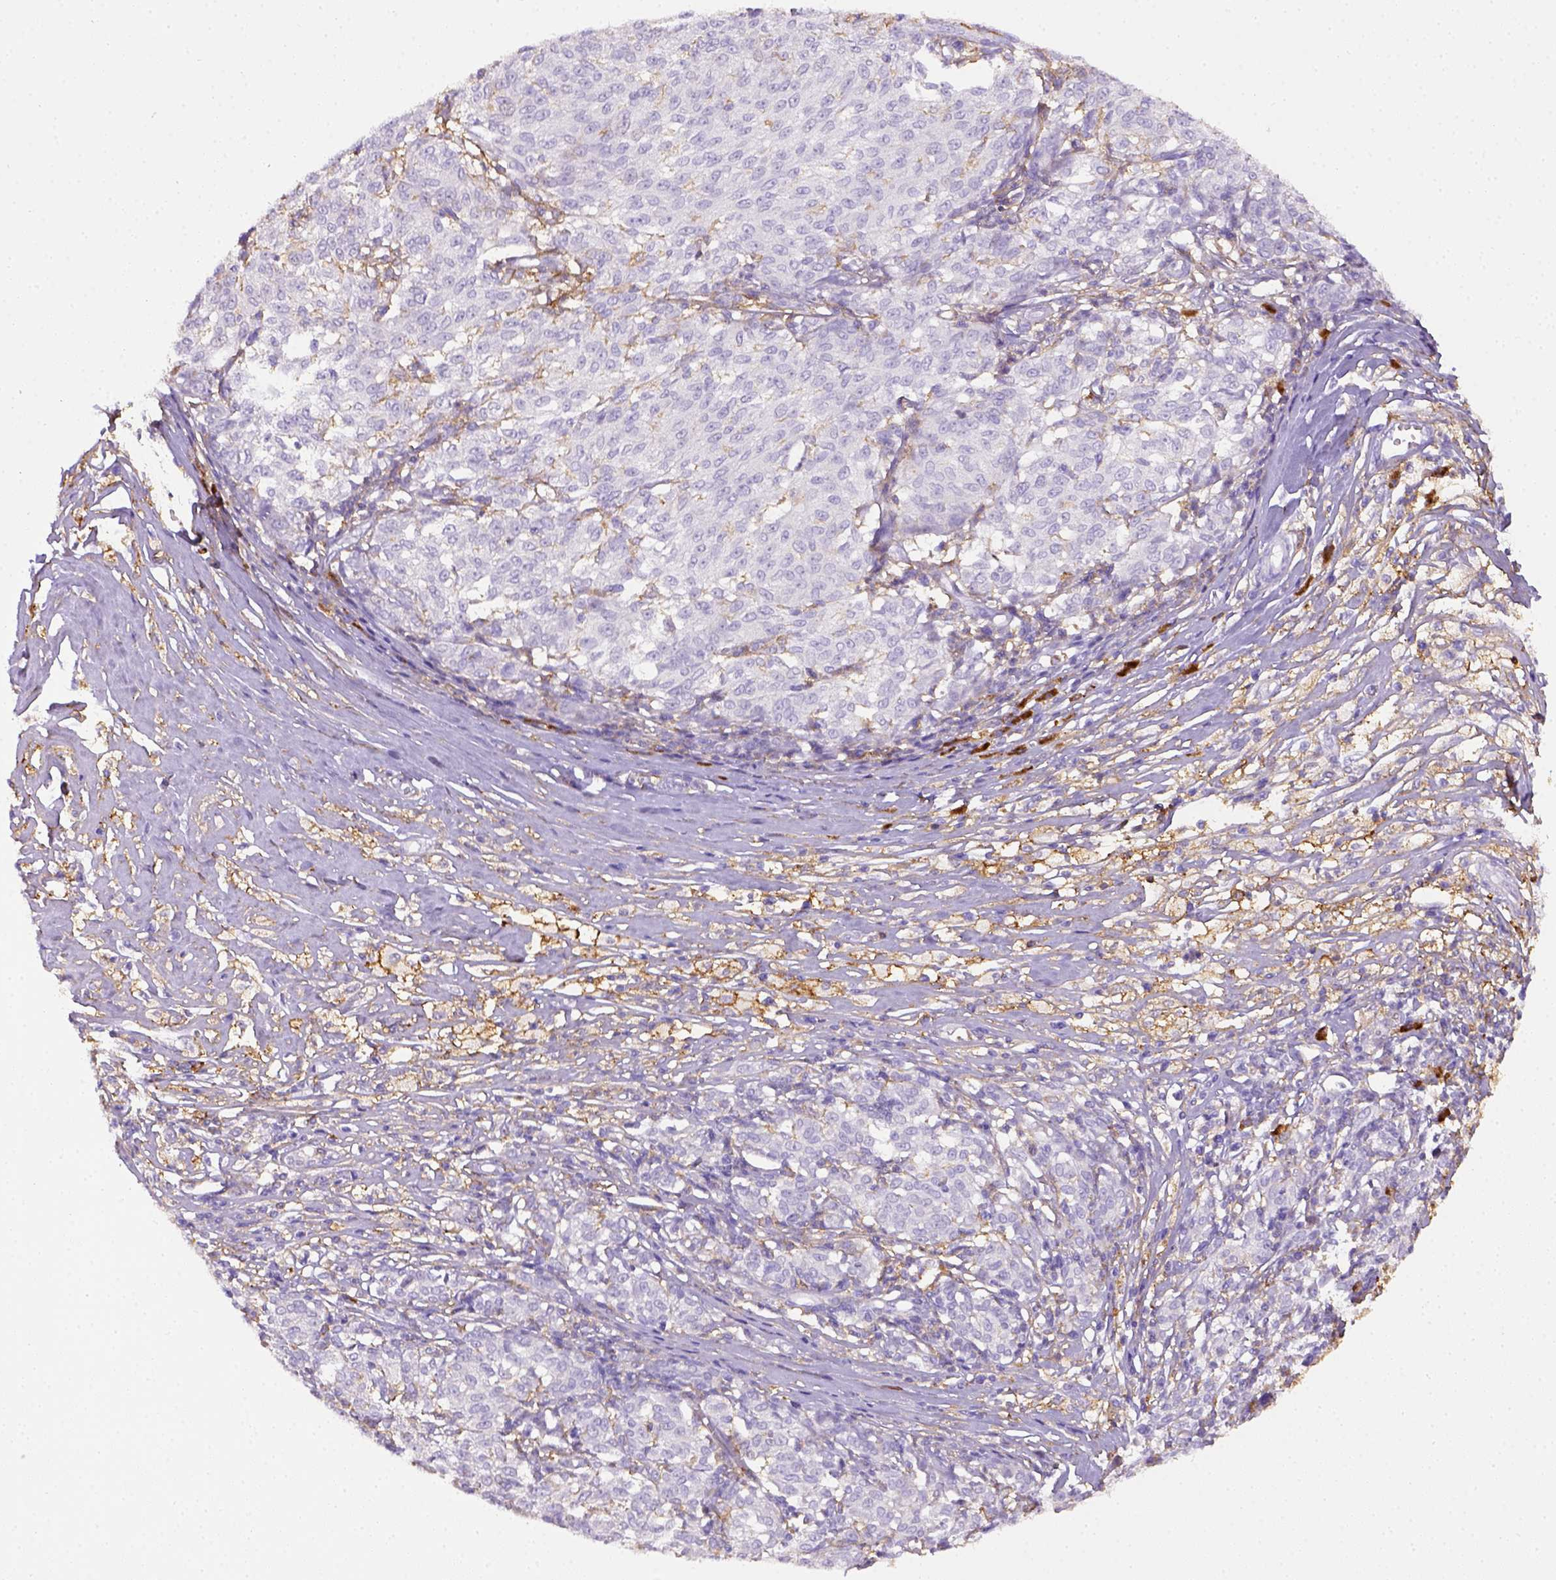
{"staining": {"intensity": "negative", "quantity": "none", "location": "none"}, "tissue": "melanoma", "cell_type": "Tumor cells", "image_type": "cancer", "snomed": [{"axis": "morphology", "description": "Malignant melanoma, NOS"}, {"axis": "topography", "description": "Skin"}], "caption": "Tumor cells are negative for brown protein staining in malignant melanoma.", "gene": "ITGAM", "patient": {"sex": "female", "age": 72}}